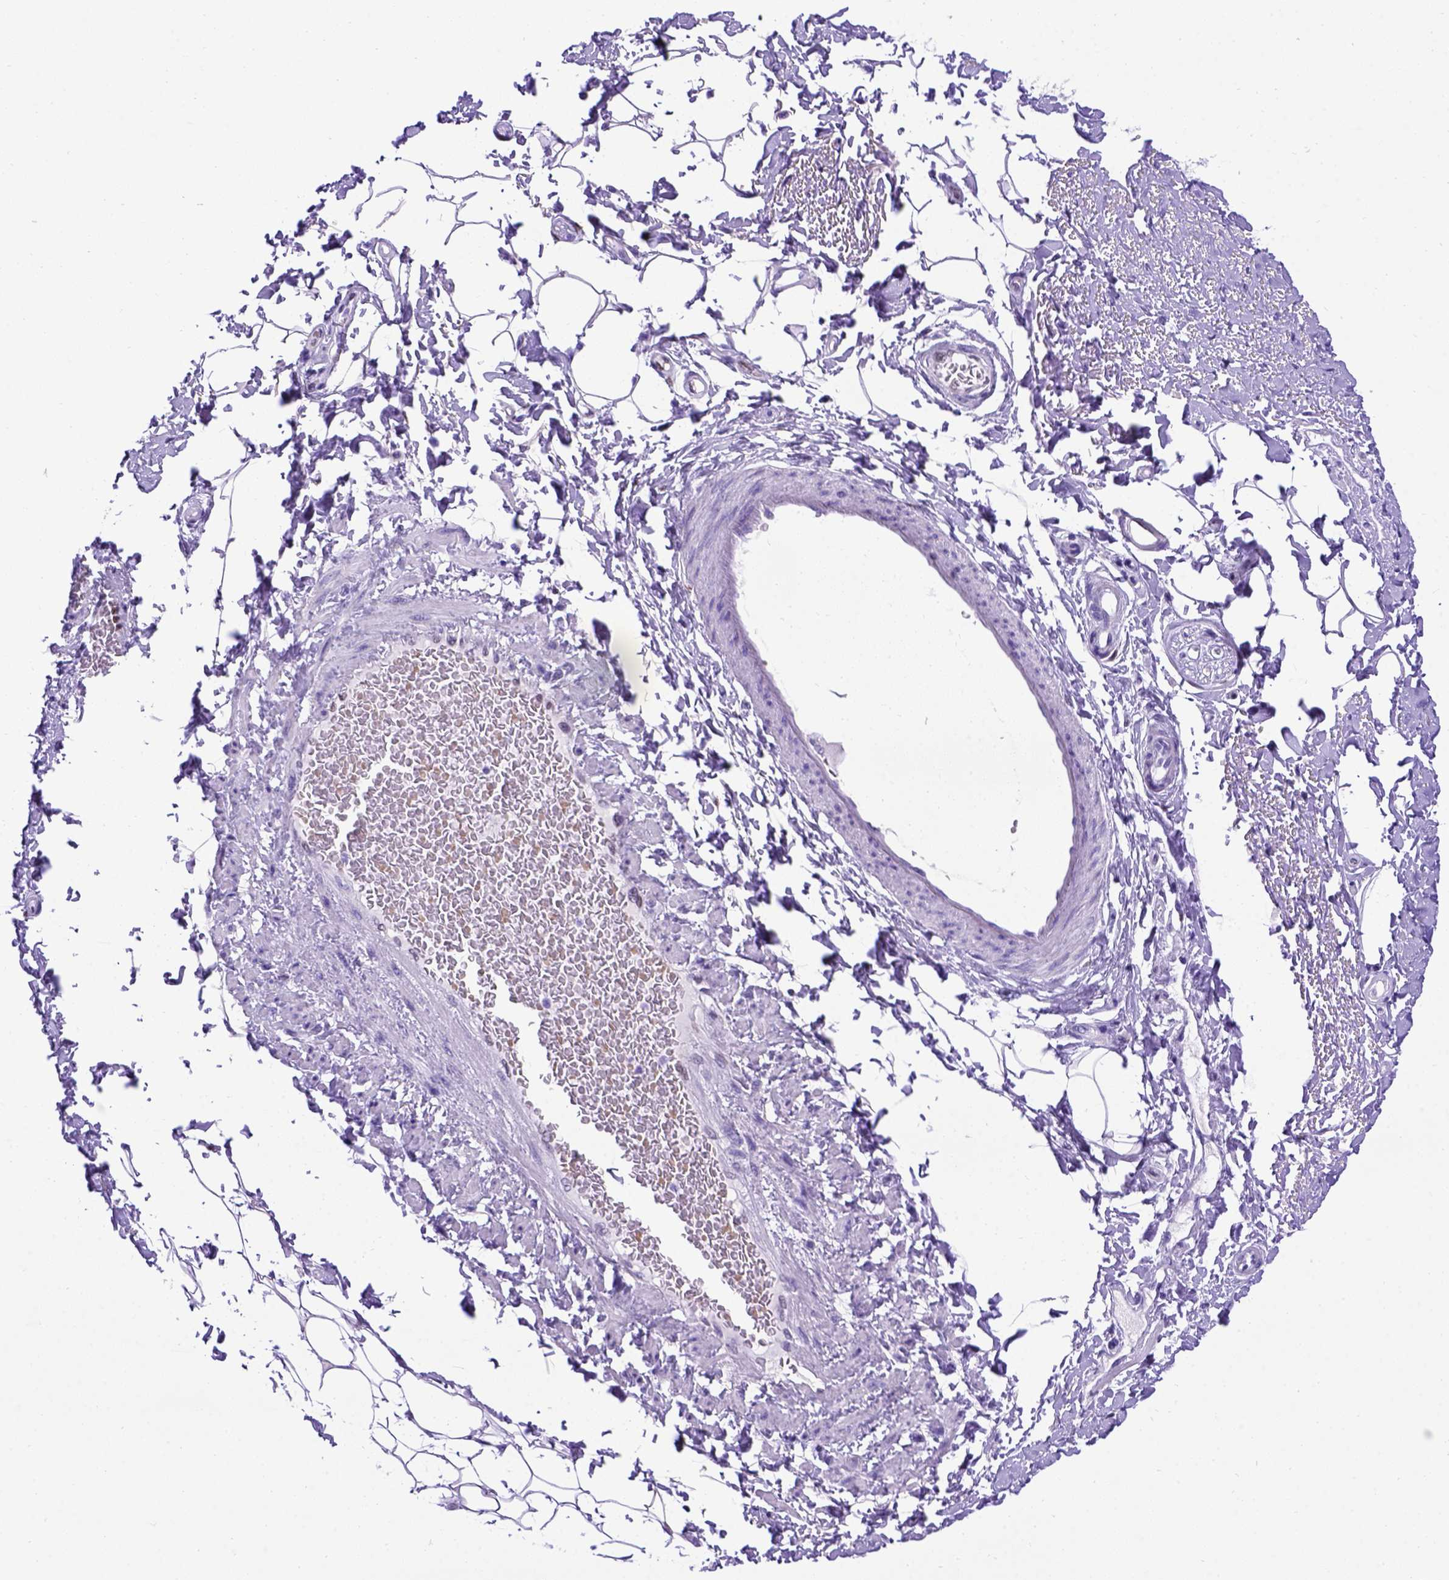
{"staining": {"intensity": "negative", "quantity": "none", "location": "none"}, "tissue": "adipose tissue", "cell_type": "Adipocytes", "image_type": "normal", "snomed": [{"axis": "morphology", "description": "Normal tissue, NOS"}, {"axis": "topography", "description": "Peripheral nerve tissue"}], "caption": "A high-resolution histopathology image shows IHC staining of unremarkable adipose tissue, which exhibits no significant positivity in adipocytes. Nuclei are stained in blue.", "gene": "MEOX2", "patient": {"sex": "male", "age": 51}}